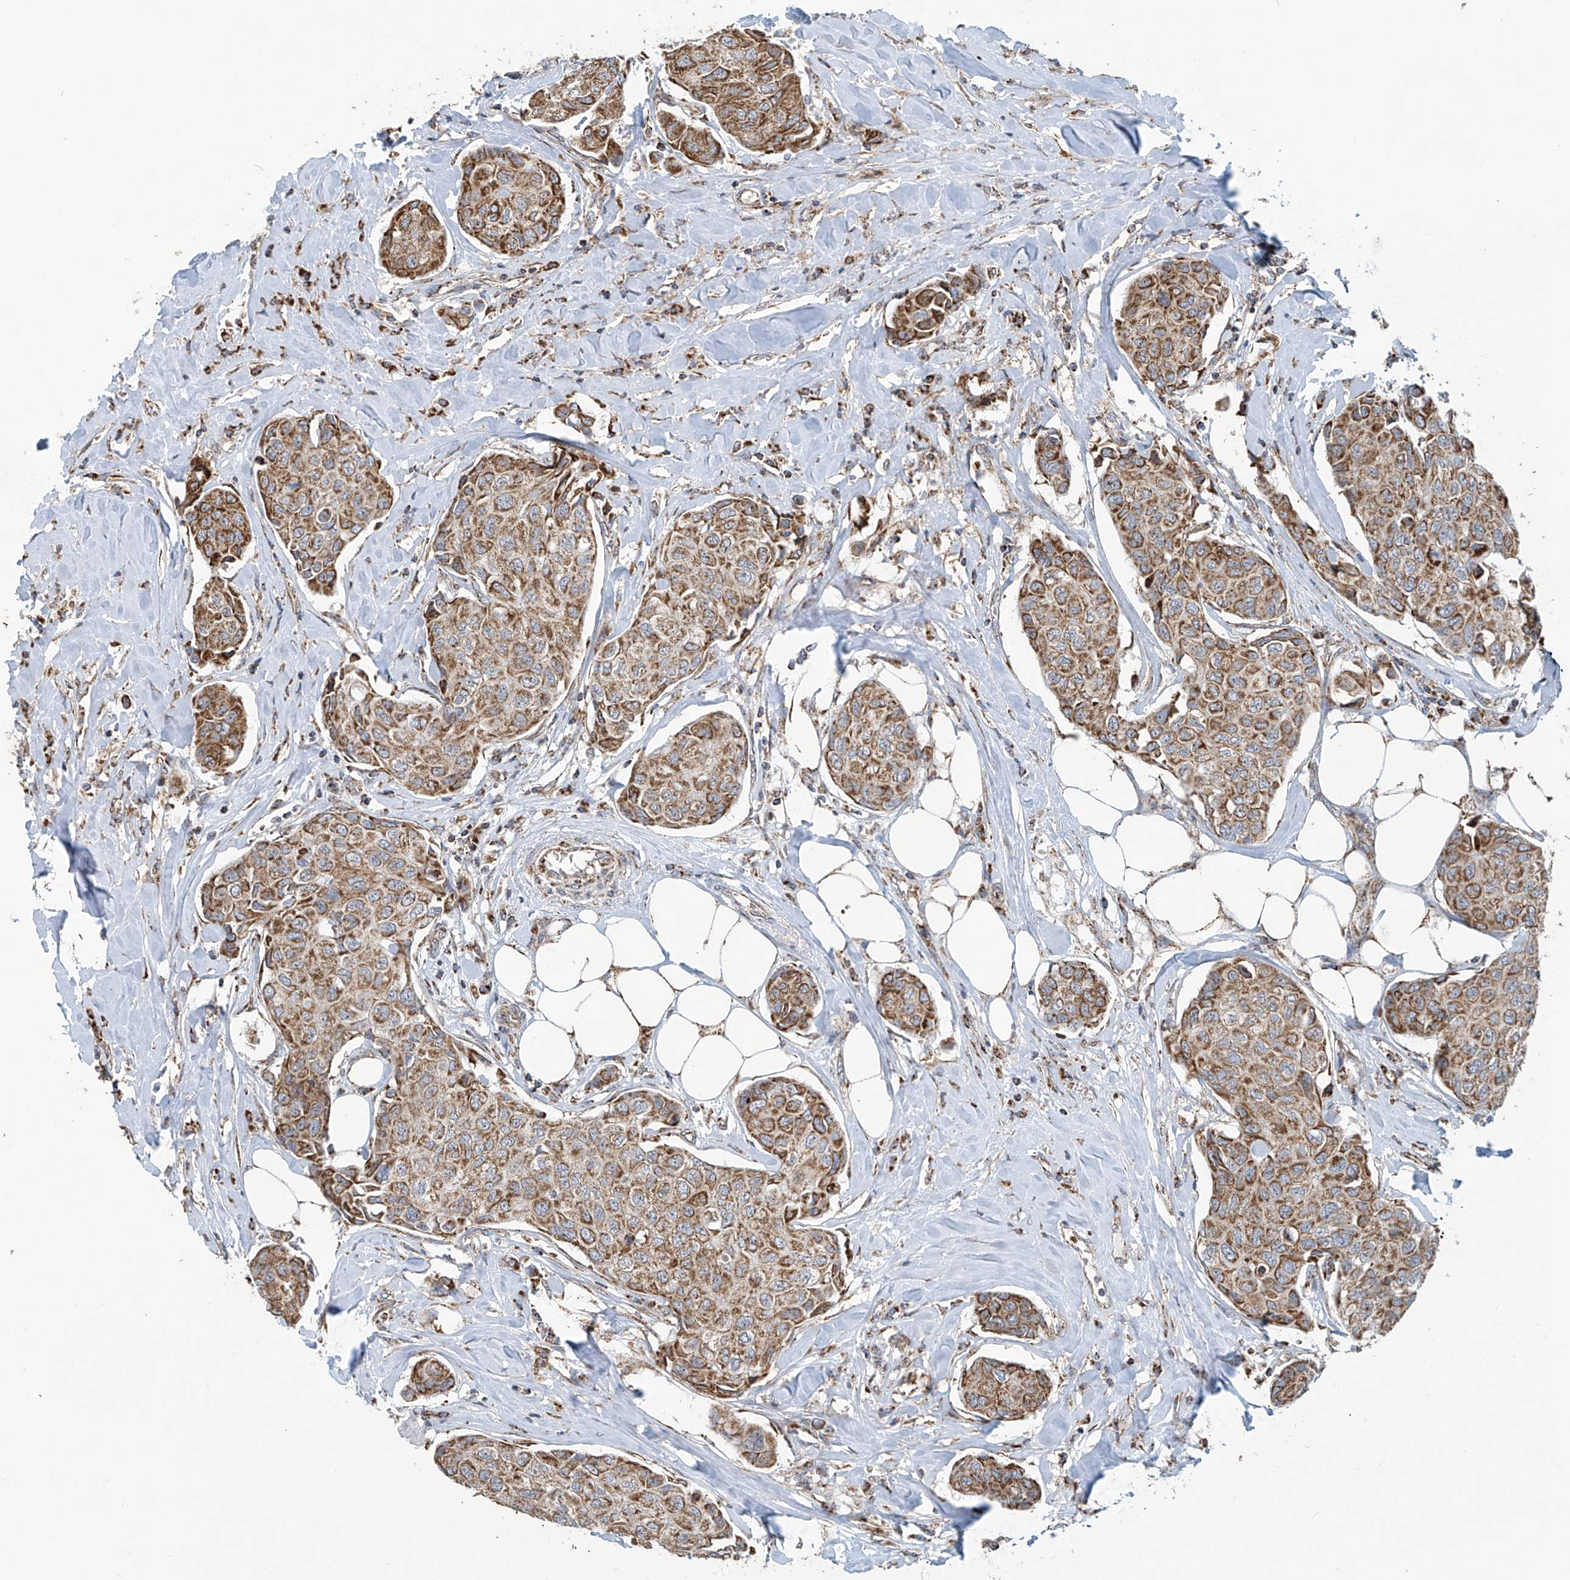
{"staining": {"intensity": "moderate", "quantity": ">75%", "location": "cytoplasmic/membranous"}, "tissue": "breast cancer", "cell_type": "Tumor cells", "image_type": "cancer", "snomed": [{"axis": "morphology", "description": "Duct carcinoma"}, {"axis": "topography", "description": "Breast"}], "caption": "High-magnification brightfield microscopy of breast cancer stained with DAB (brown) and counterstained with hematoxylin (blue). tumor cells exhibit moderate cytoplasmic/membranous positivity is seen in about>75% of cells. The protein is shown in brown color, while the nuclei are stained blue.", "gene": "COMMD1", "patient": {"sex": "female", "age": 80}}